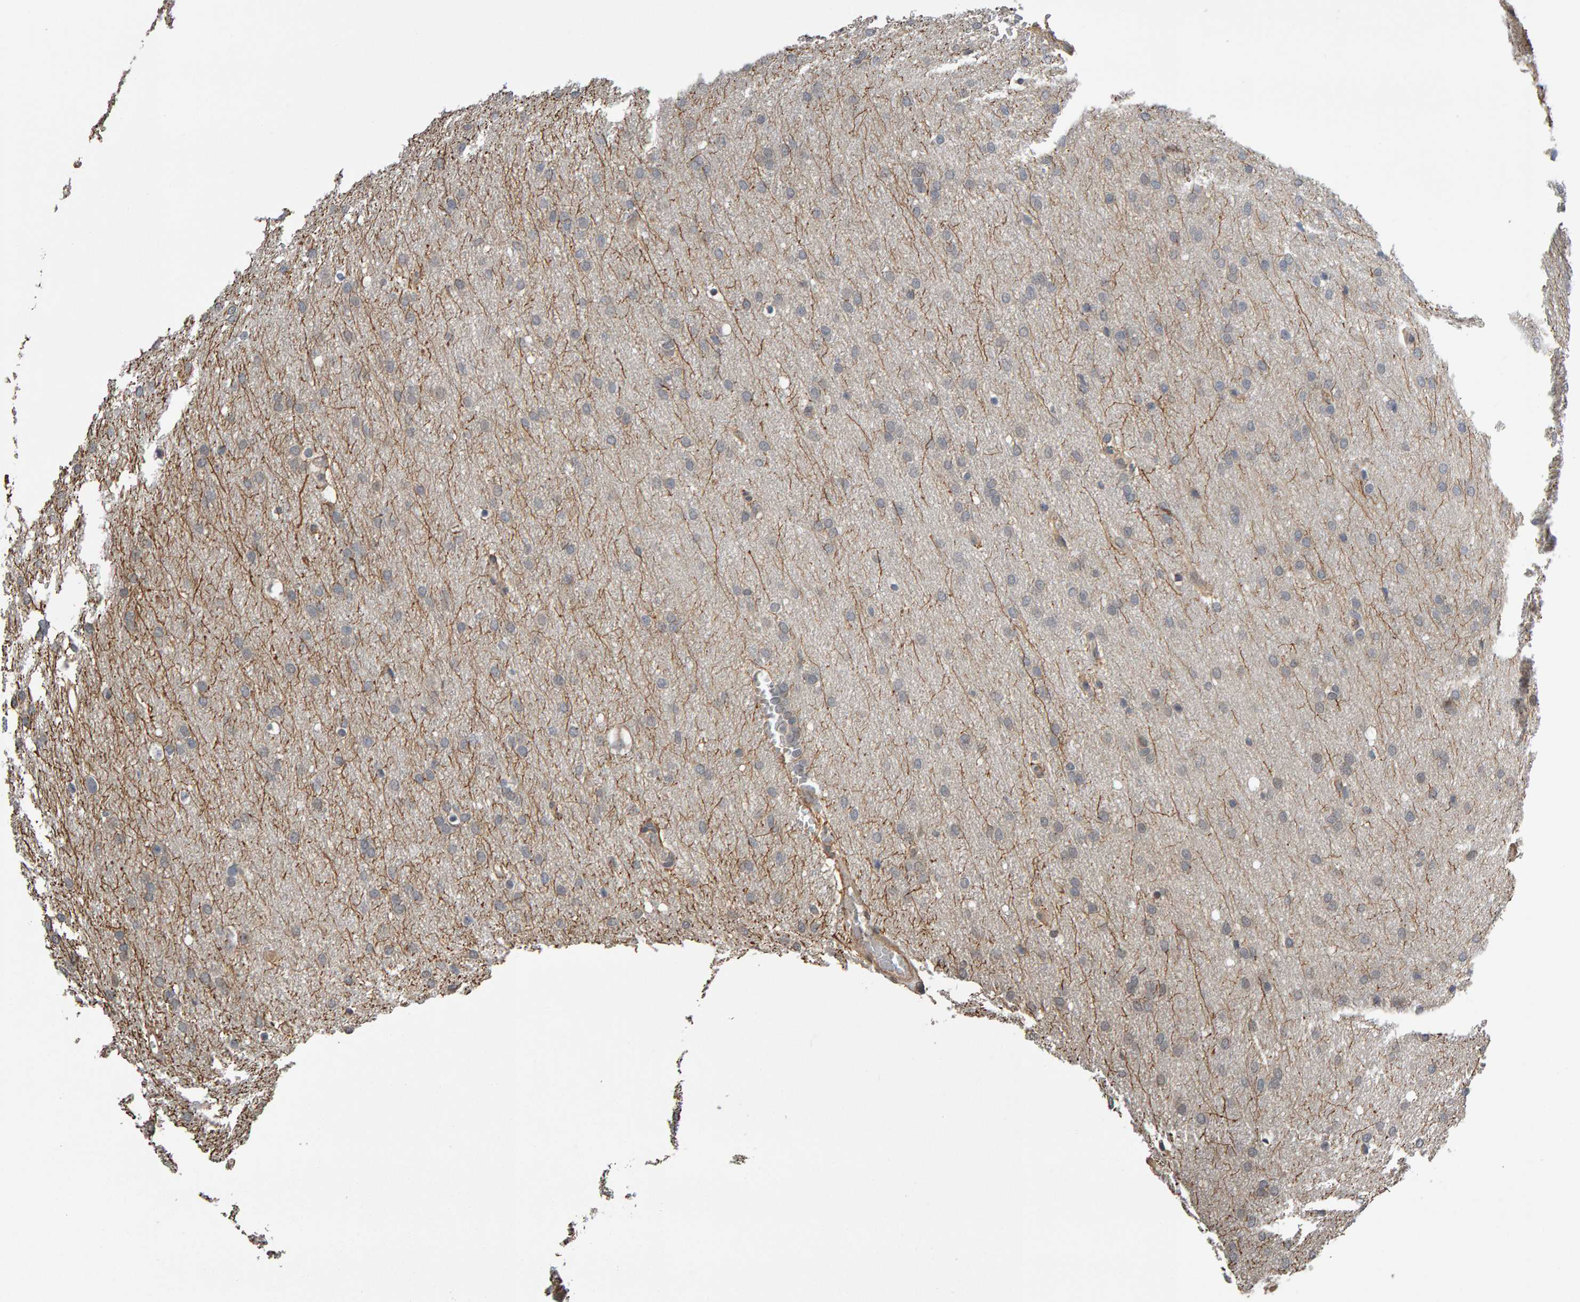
{"staining": {"intensity": "weak", "quantity": "25%-75%", "location": "cytoplasmic/membranous"}, "tissue": "glioma", "cell_type": "Tumor cells", "image_type": "cancer", "snomed": [{"axis": "morphology", "description": "Glioma, malignant, Low grade"}, {"axis": "topography", "description": "Brain"}], "caption": "Brown immunohistochemical staining in glioma demonstrates weak cytoplasmic/membranous expression in approximately 25%-75% of tumor cells.", "gene": "COASY", "patient": {"sex": "female", "age": 37}}